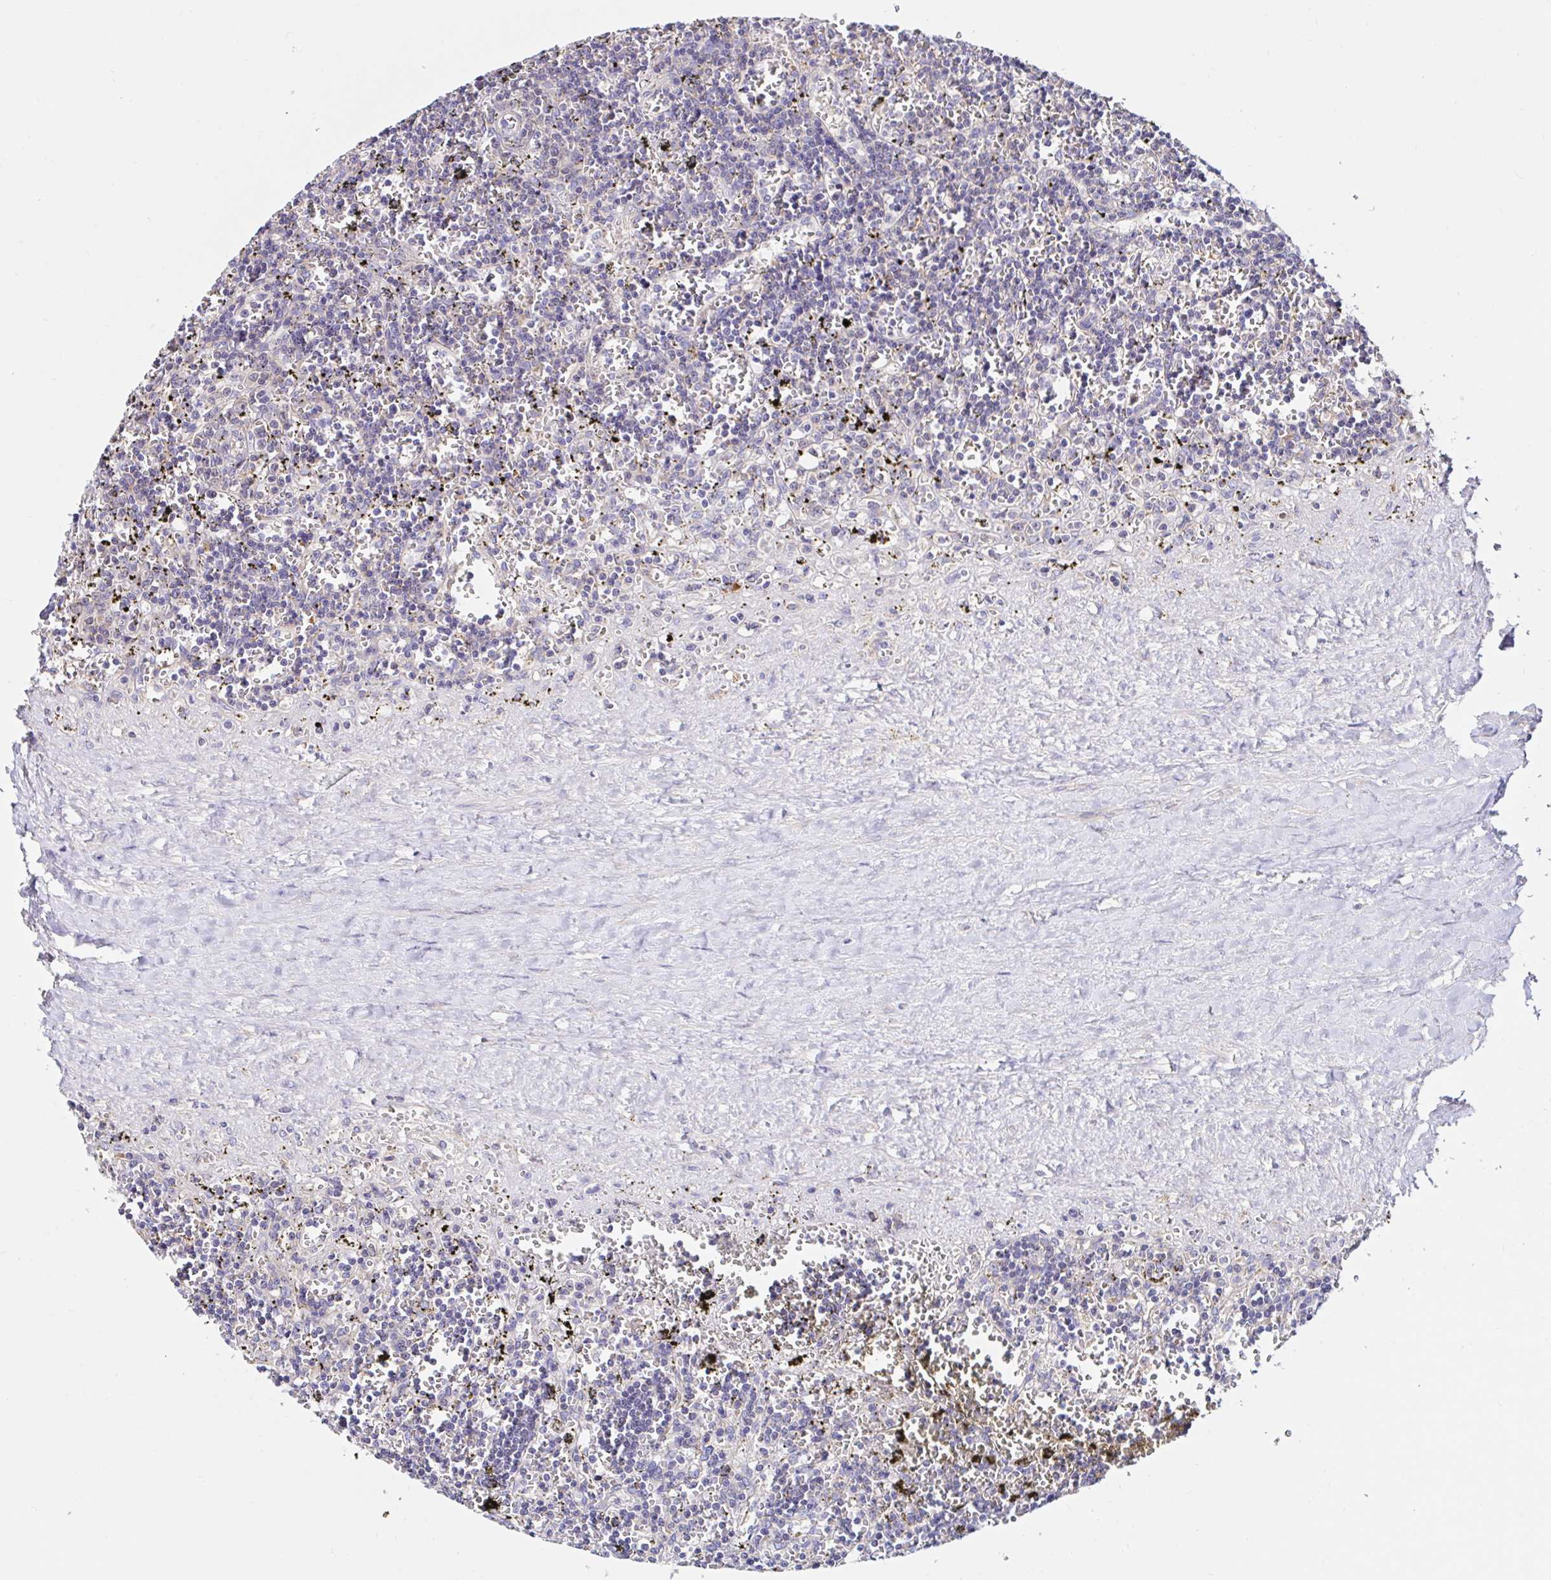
{"staining": {"intensity": "negative", "quantity": "none", "location": "none"}, "tissue": "lymphoma", "cell_type": "Tumor cells", "image_type": "cancer", "snomed": [{"axis": "morphology", "description": "Malignant lymphoma, non-Hodgkin's type, Low grade"}, {"axis": "topography", "description": "Spleen"}], "caption": "Immunohistochemical staining of human lymphoma shows no significant staining in tumor cells. The staining was performed using DAB (3,3'-diaminobenzidine) to visualize the protein expression in brown, while the nuclei were stained in blue with hematoxylin (Magnification: 20x).", "gene": "VSIG2", "patient": {"sex": "male", "age": 60}}